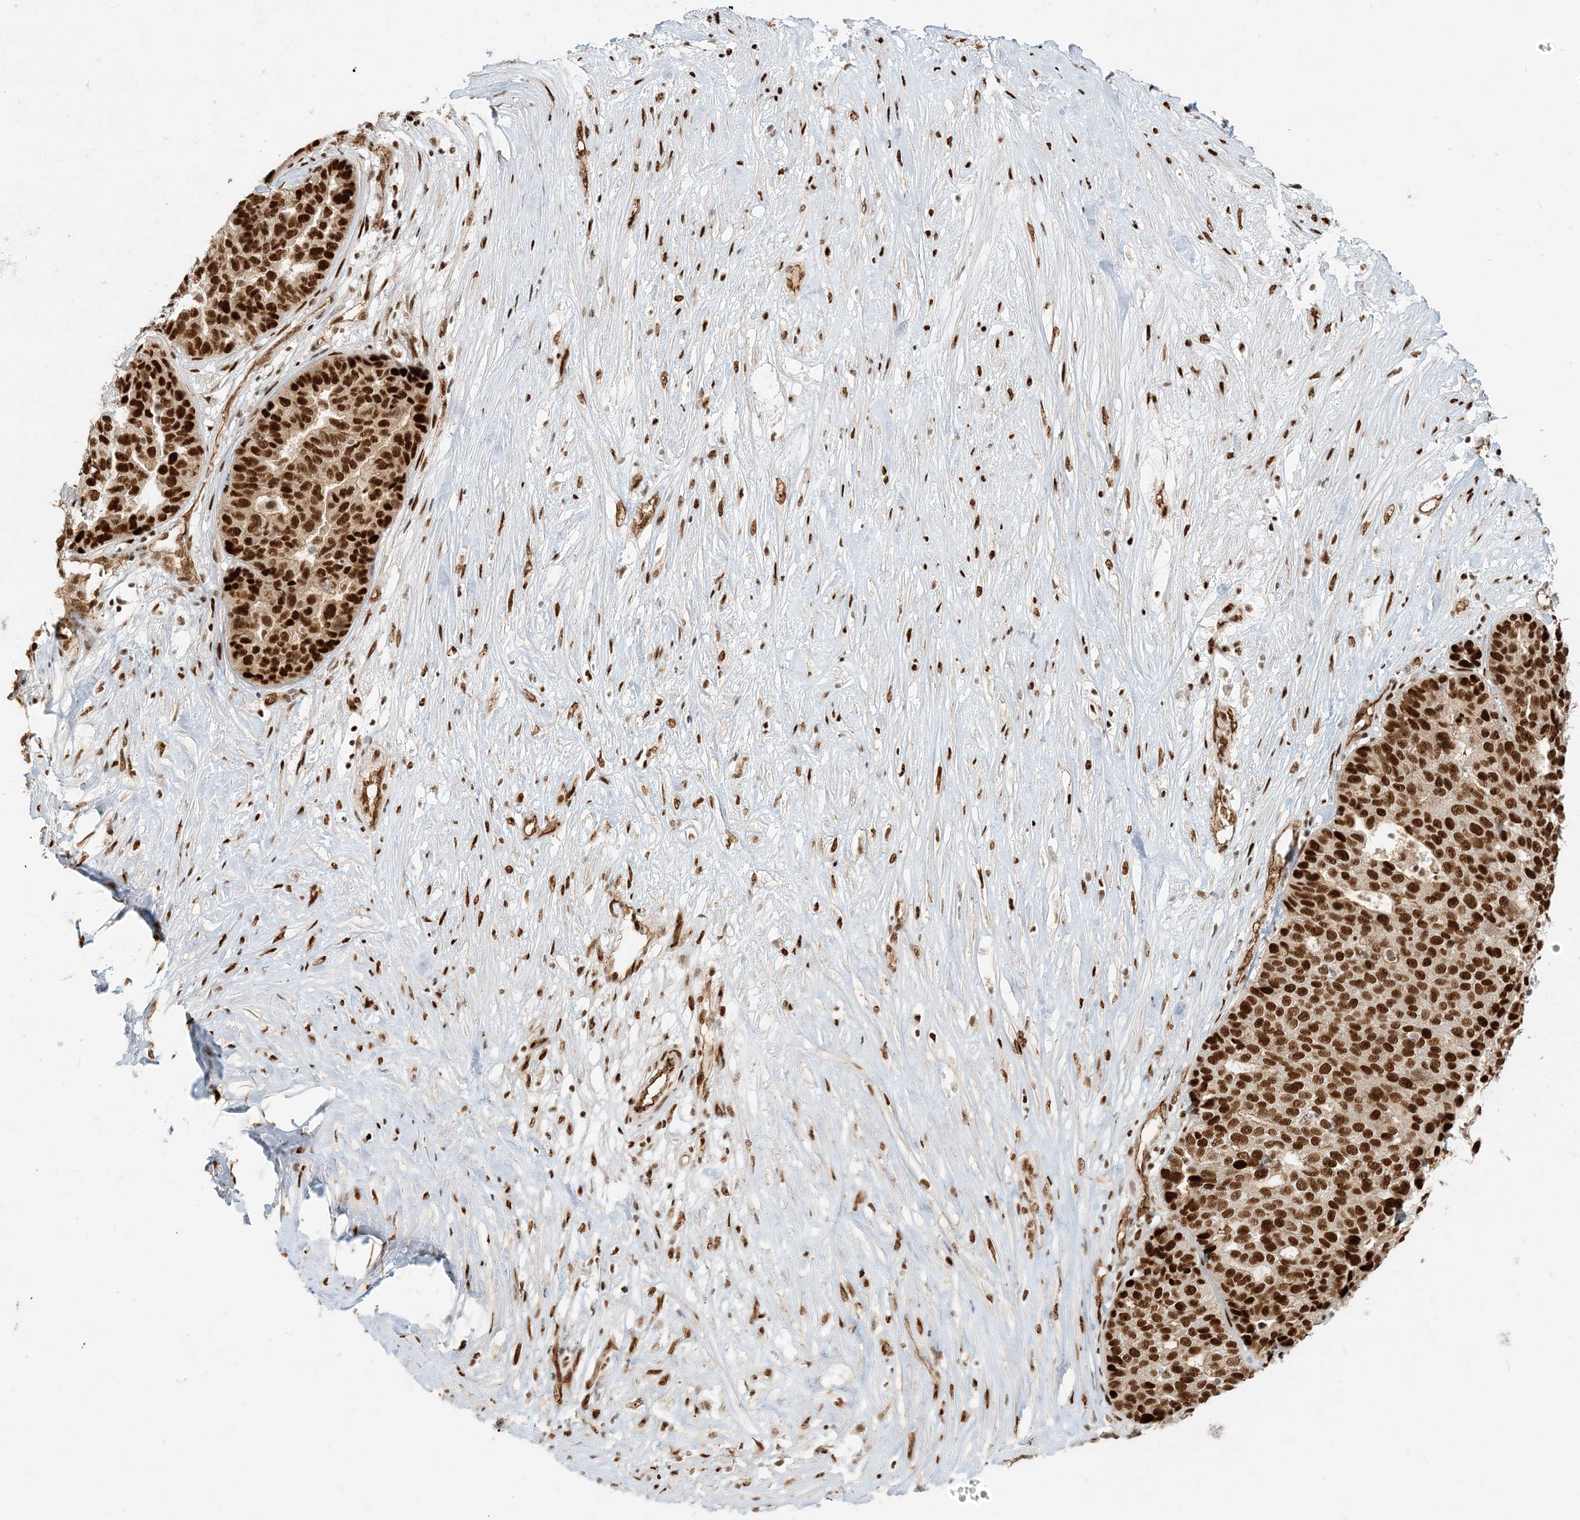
{"staining": {"intensity": "strong", "quantity": ">75%", "location": "nuclear"}, "tissue": "ovarian cancer", "cell_type": "Tumor cells", "image_type": "cancer", "snomed": [{"axis": "morphology", "description": "Cystadenocarcinoma, serous, NOS"}, {"axis": "topography", "description": "Ovary"}], "caption": "A high-resolution photomicrograph shows immunohistochemistry (IHC) staining of ovarian cancer, which demonstrates strong nuclear positivity in about >75% of tumor cells.", "gene": "CKS2", "patient": {"sex": "female", "age": 59}}